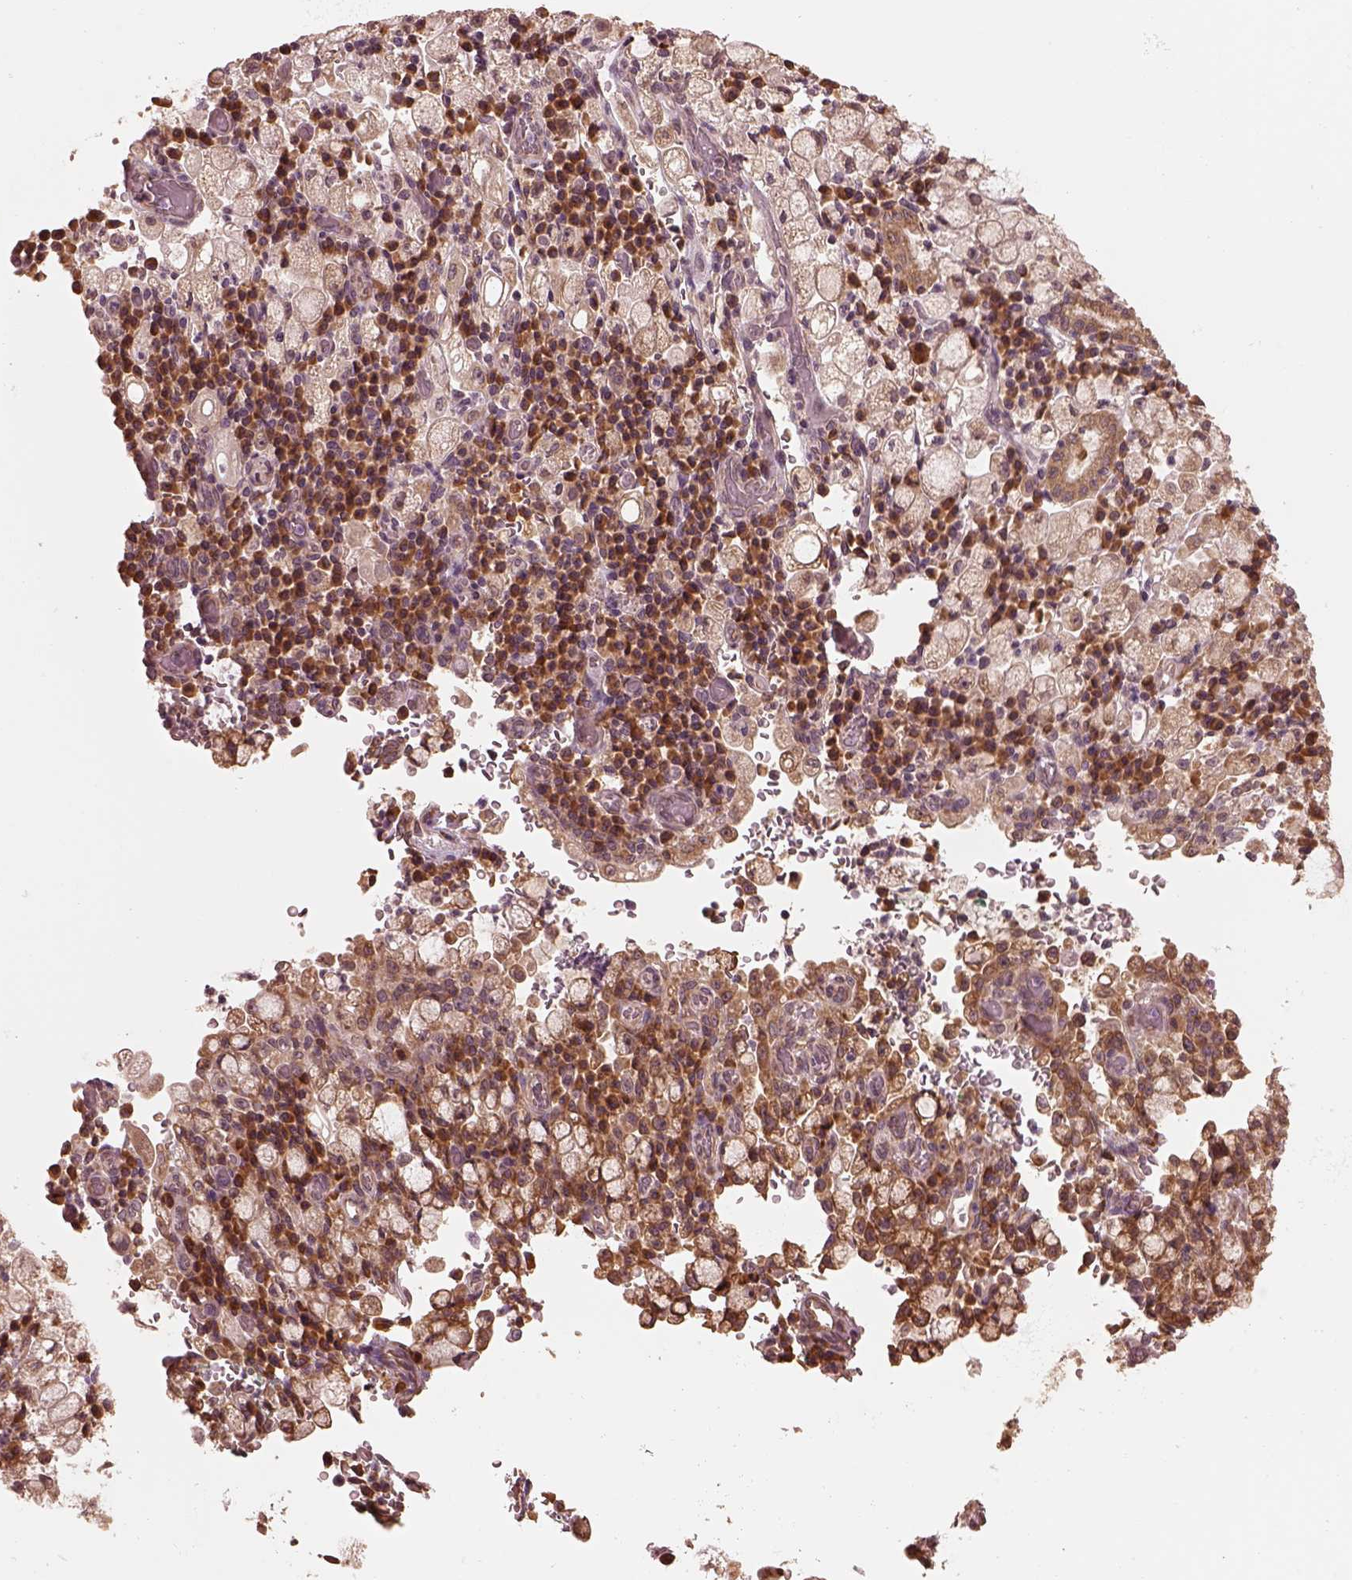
{"staining": {"intensity": "weak", "quantity": ">75%", "location": "cytoplasmic/membranous"}, "tissue": "stomach cancer", "cell_type": "Tumor cells", "image_type": "cancer", "snomed": [{"axis": "morphology", "description": "Adenocarcinoma, NOS"}, {"axis": "topography", "description": "Stomach"}], "caption": "Weak cytoplasmic/membranous expression for a protein is identified in about >75% of tumor cells of stomach adenocarcinoma using immunohistochemistry.", "gene": "RPS5", "patient": {"sex": "male", "age": 58}}